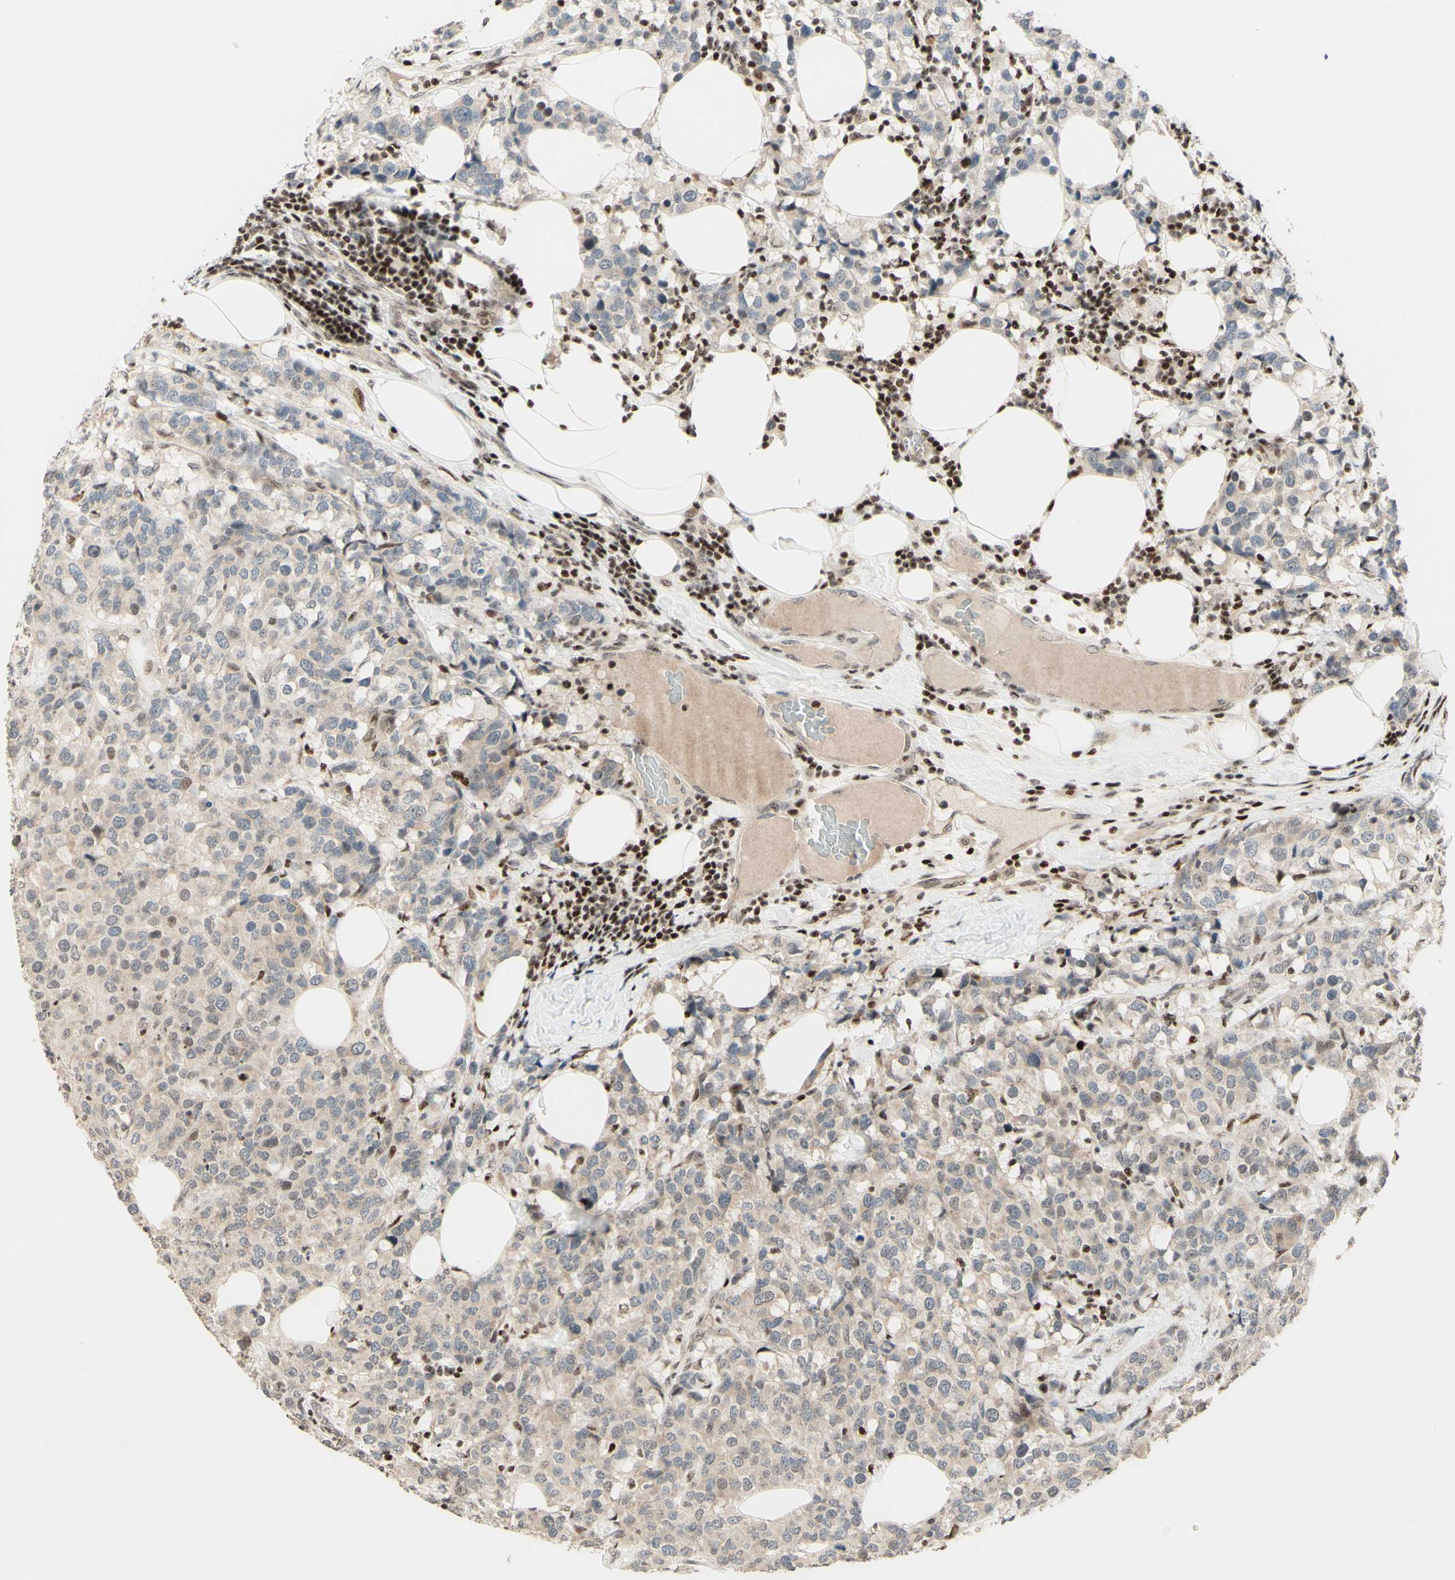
{"staining": {"intensity": "negative", "quantity": "none", "location": "none"}, "tissue": "breast cancer", "cell_type": "Tumor cells", "image_type": "cancer", "snomed": [{"axis": "morphology", "description": "Lobular carcinoma"}, {"axis": "topography", "description": "Breast"}], "caption": "Tumor cells show no significant protein expression in breast cancer.", "gene": "CDKL5", "patient": {"sex": "female", "age": 59}}